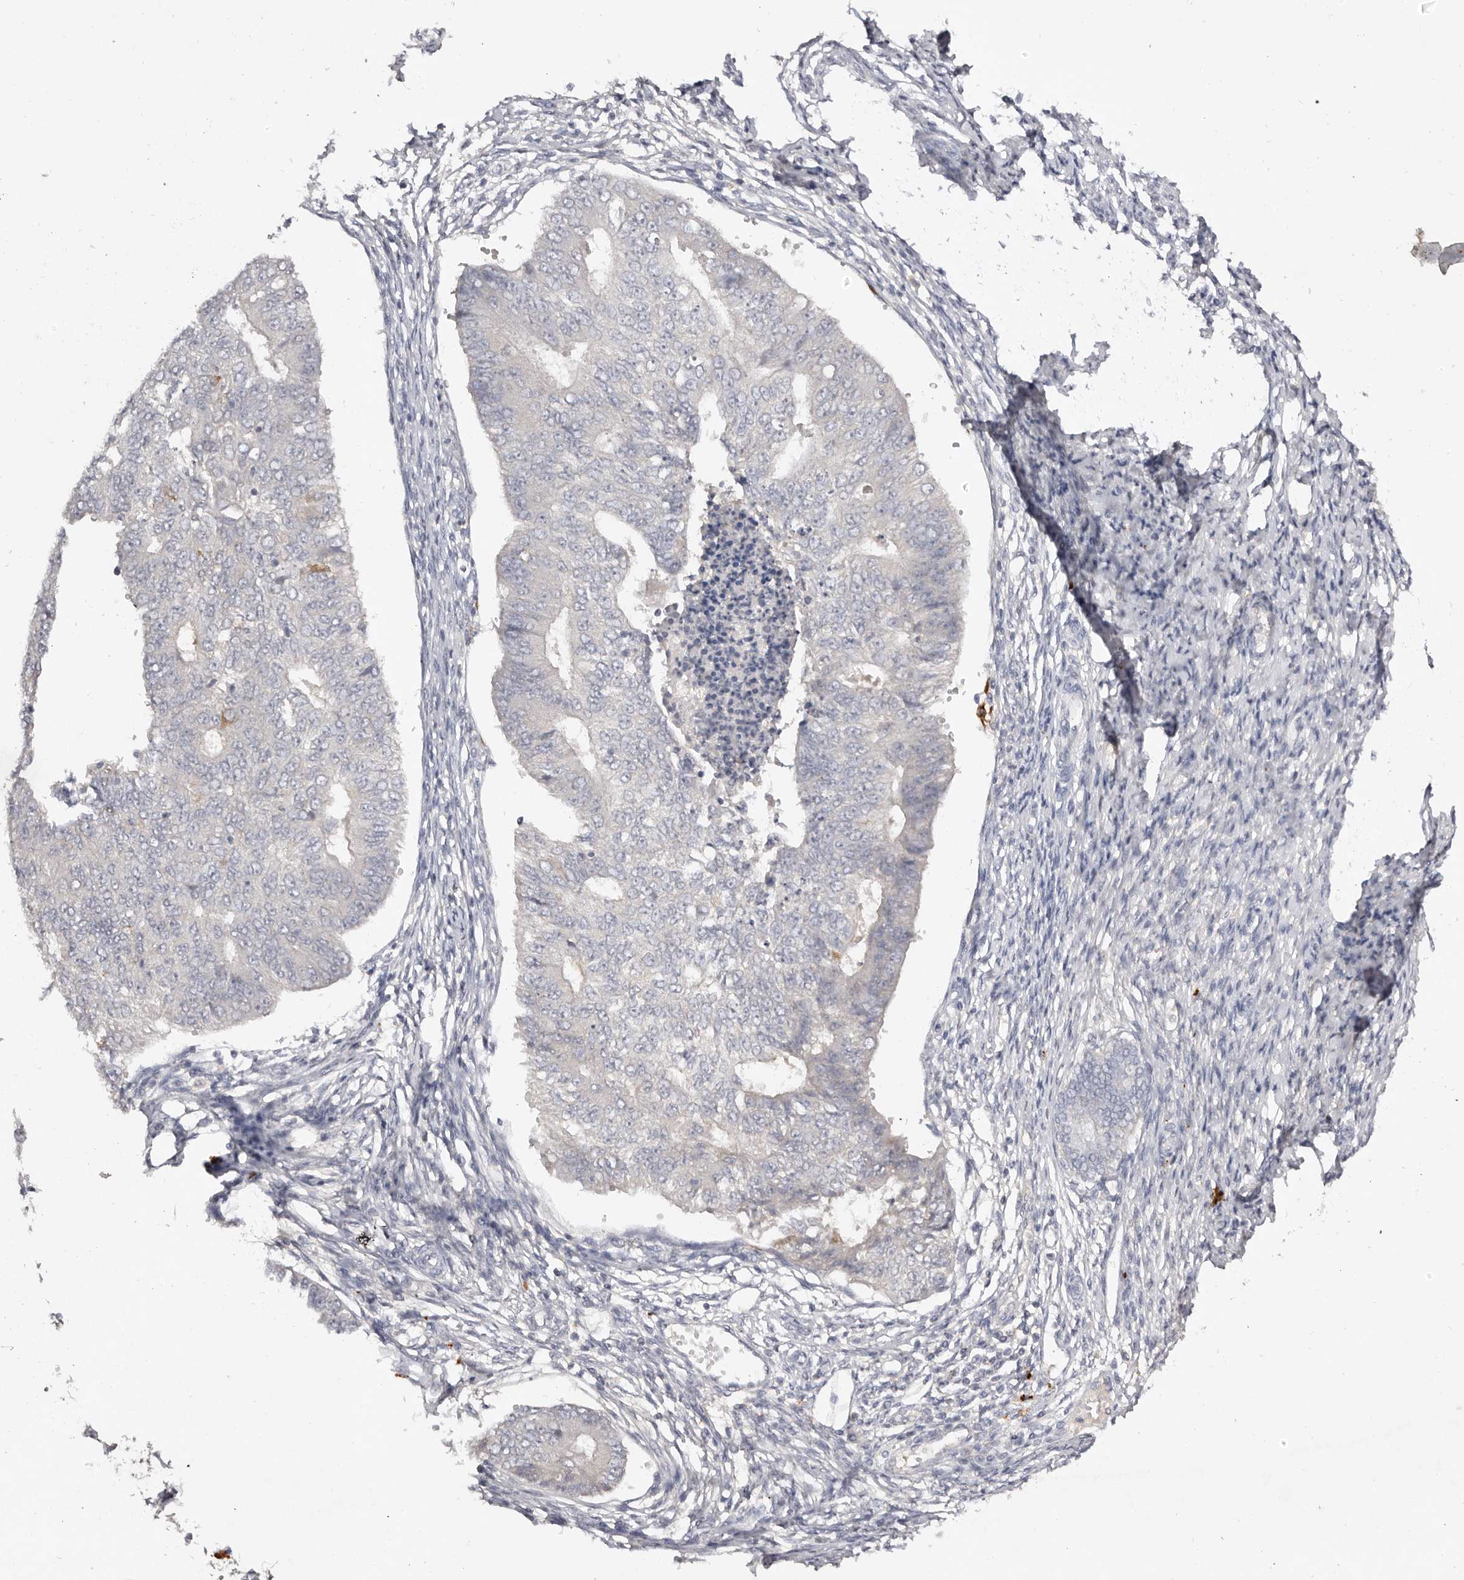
{"staining": {"intensity": "negative", "quantity": "none", "location": "none"}, "tissue": "endometrial cancer", "cell_type": "Tumor cells", "image_type": "cancer", "snomed": [{"axis": "morphology", "description": "Adenocarcinoma, NOS"}, {"axis": "topography", "description": "Endometrium"}], "caption": "An image of human endometrial cancer is negative for staining in tumor cells.", "gene": "SCUBE2", "patient": {"sex": "female", "age": 32}}